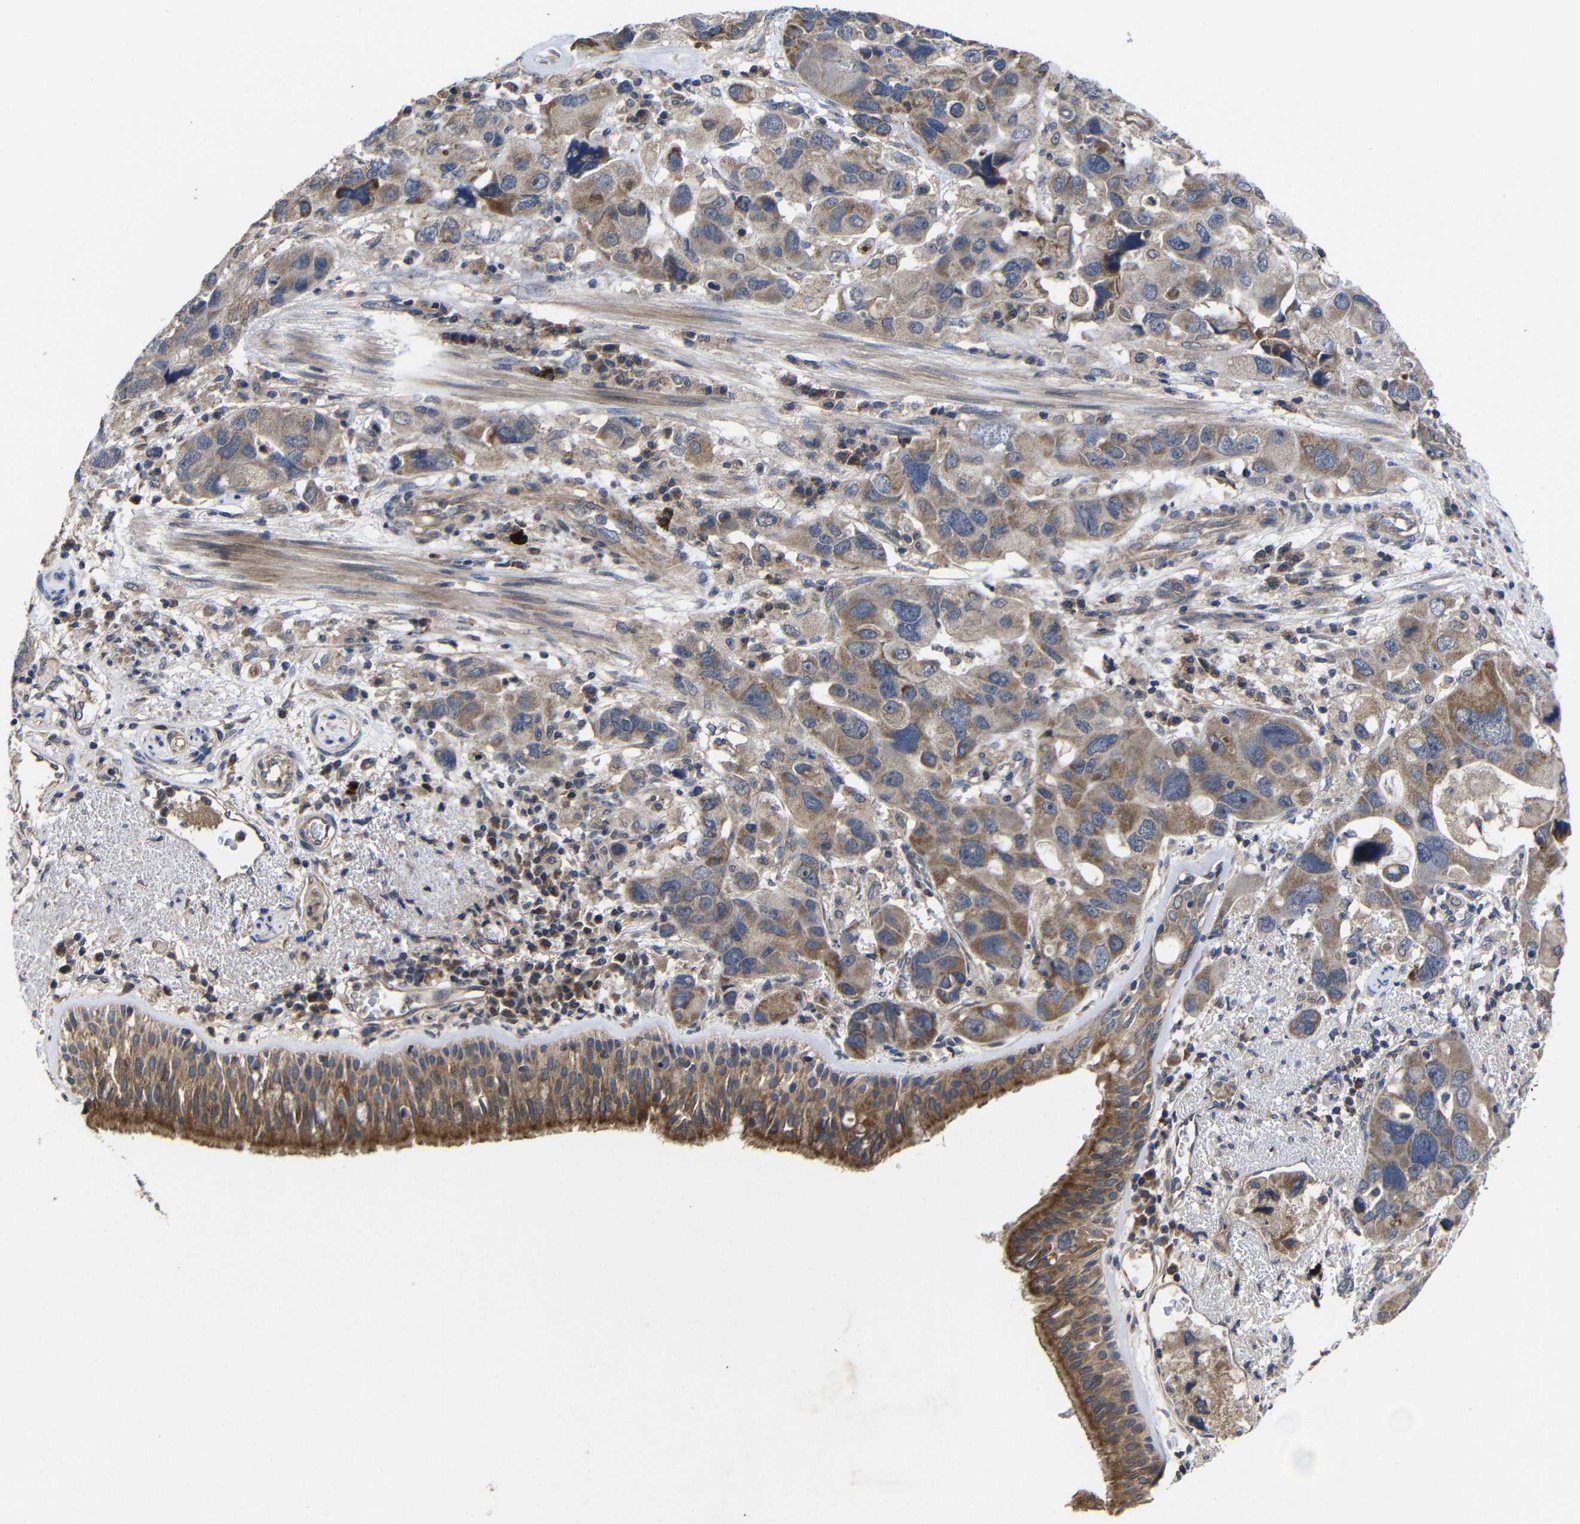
{"staining": {"intensity": "moderate", "quantity": ">75%", "location": "cytoplasmic/membranous"}, "tissue": "bronchus", "cell_type": "Respiratory epithelial cells", "image_type": "normal", "snomed": [{"axis": "morphology", "description": "Normal tissue, NOS"}, {"axis": "morphology", "description": "Adenocarcinoma, NOS"}, {"axis": "morphology", "description": "Adenocarcinoma, metastatic, NOS"}, {"axis": "topography", "description": "Lymph node"}, {"axis": "topography", "description": "Bronchus"}, {"axis": "topography", "description": "Lung"}], "caption": "Immunohistochemistry (IHC) of normal bronchus demonstrates medium levels of moderate cytoplasmic/membranous expression in about >75% of respiratory epithelial cells.", "gene": "LPAR5", "patient": {"sex": "female", "age": 54}}